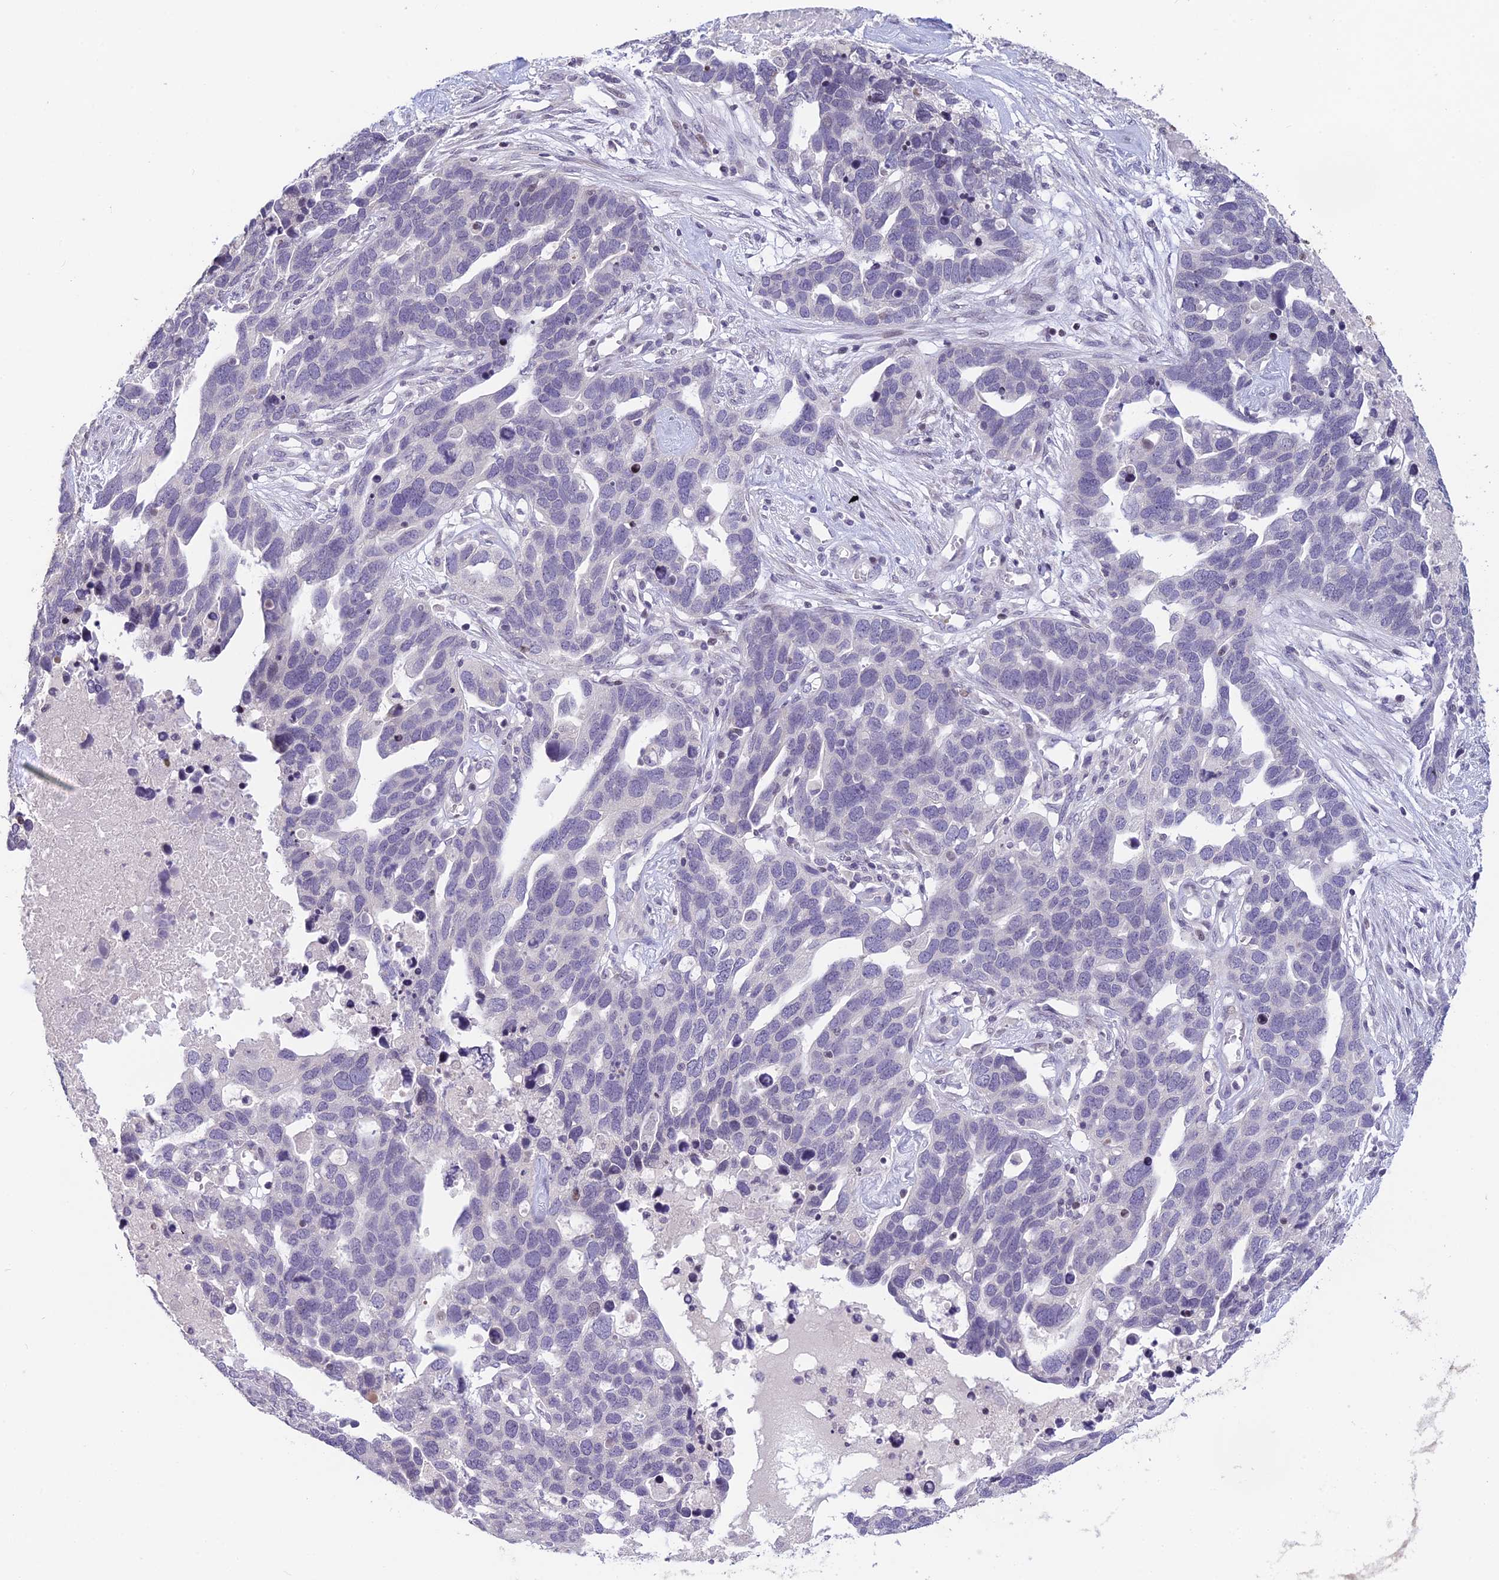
{"staining": {"intensity": "negative", "quantity": "none", "location": "none"}, "tissue": "ovarian cancer", "cell_type": "Tumor cells", "image_type": "cancer", "snomed": [{"axis": "morphology", "description": "Cystadenocarcinoma, serous, NOS"}, {"axis": "topography", "description": "Ovary"}], "caption": "A photomicrograph of human ovarian cancer is negative for staining in tumor cells. (Stains: DAB (3,3'-diaminobenzidine) immunohistochemistry with hematoxylin counter stain, Microscopy: brightfield microscopy at high magnification).", "gene": "TMEM134", "patient": {"sex": "female", "age": 54}}